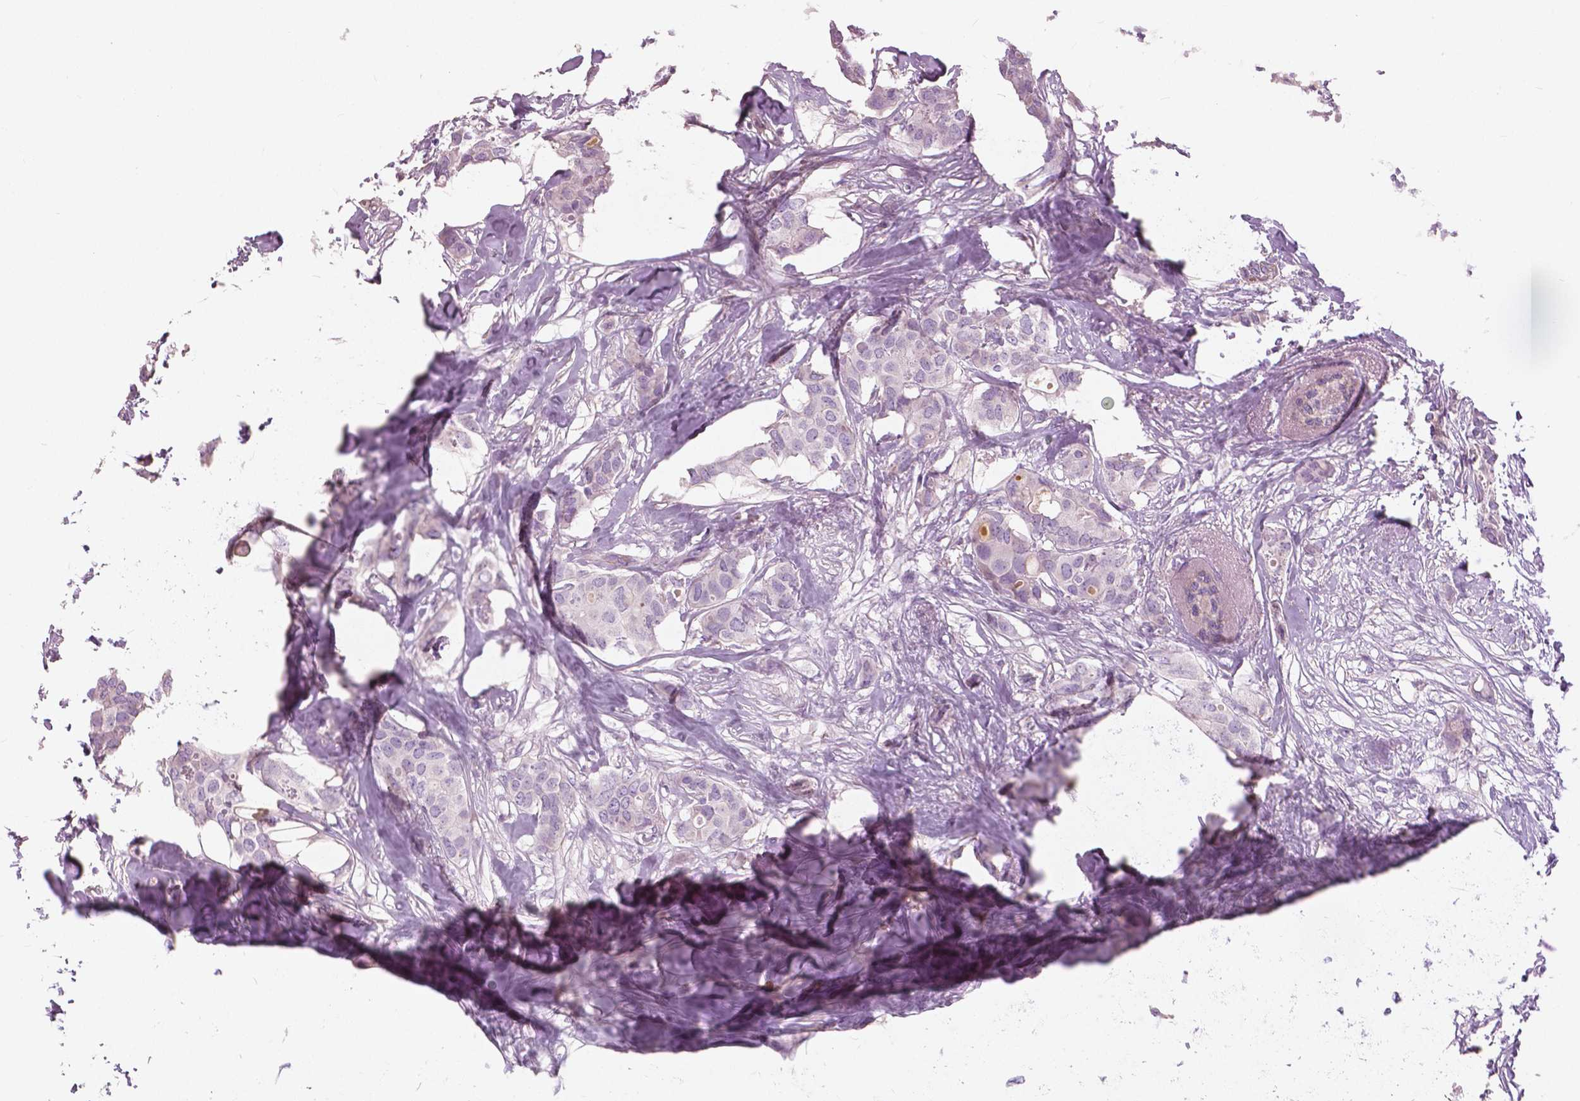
{"staining": {"intensity": "negative", "quantity": "none", "location": "none"}, "tissue": "breast cancer", "cell_type": "Tumor cells", "image_type": "cancer", "snomed": [{"axis": "morphology", "description": "Duct carcinoma"}, {"axis": "topography", "description": "Breast"}], "caption": "High power microscopy photomicrograph of an immunohistochemistry (IHC) histopathology image of breast intraductal carcinoma, revealing no significant expression in tumor cells.", "gene": "SERPINI1", "patient": {"sex": "female", "age": 62}}